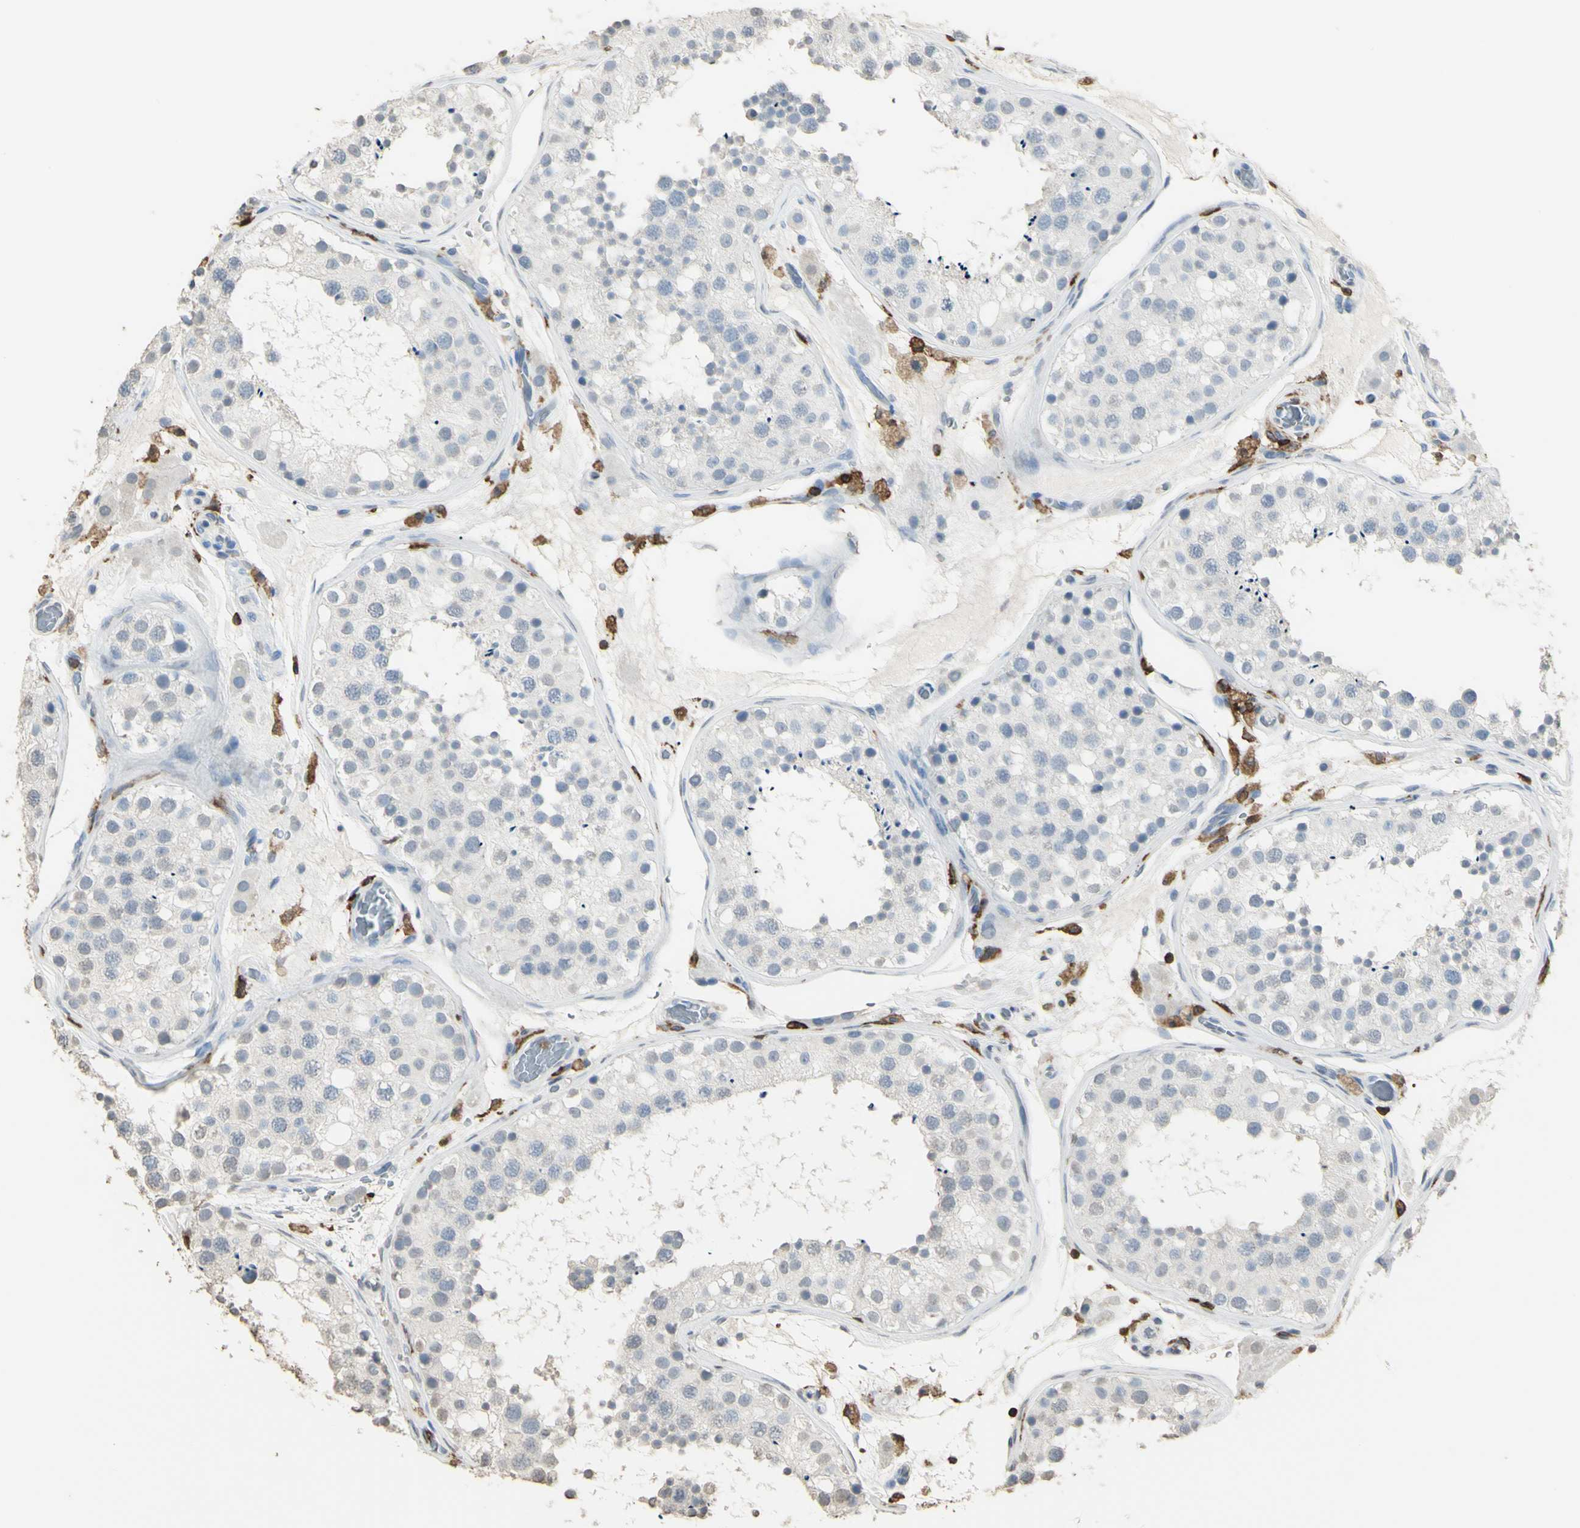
{"staining": {"intensity": "negative", "quantity": "none", "location": "none"}, "tissue": "testis", "cell_type": "Cells in seminiferous ducts", "image_type": "normal", "snomed": [{"axis": "morphology", "description": "Normal tissue, NOS"}, {"axis": "topography", "description": "Testis"}, {"axis": "topography", "description": "Epididymis"}], "caption": "Immunohistochemistry photomicrograph of benign human testis stained for a protein (brown), which reveals no expression in cells in seminiferous ducts.", "gene": "PSTPIP1", "patient": {"sex": "male", "age": 26}}